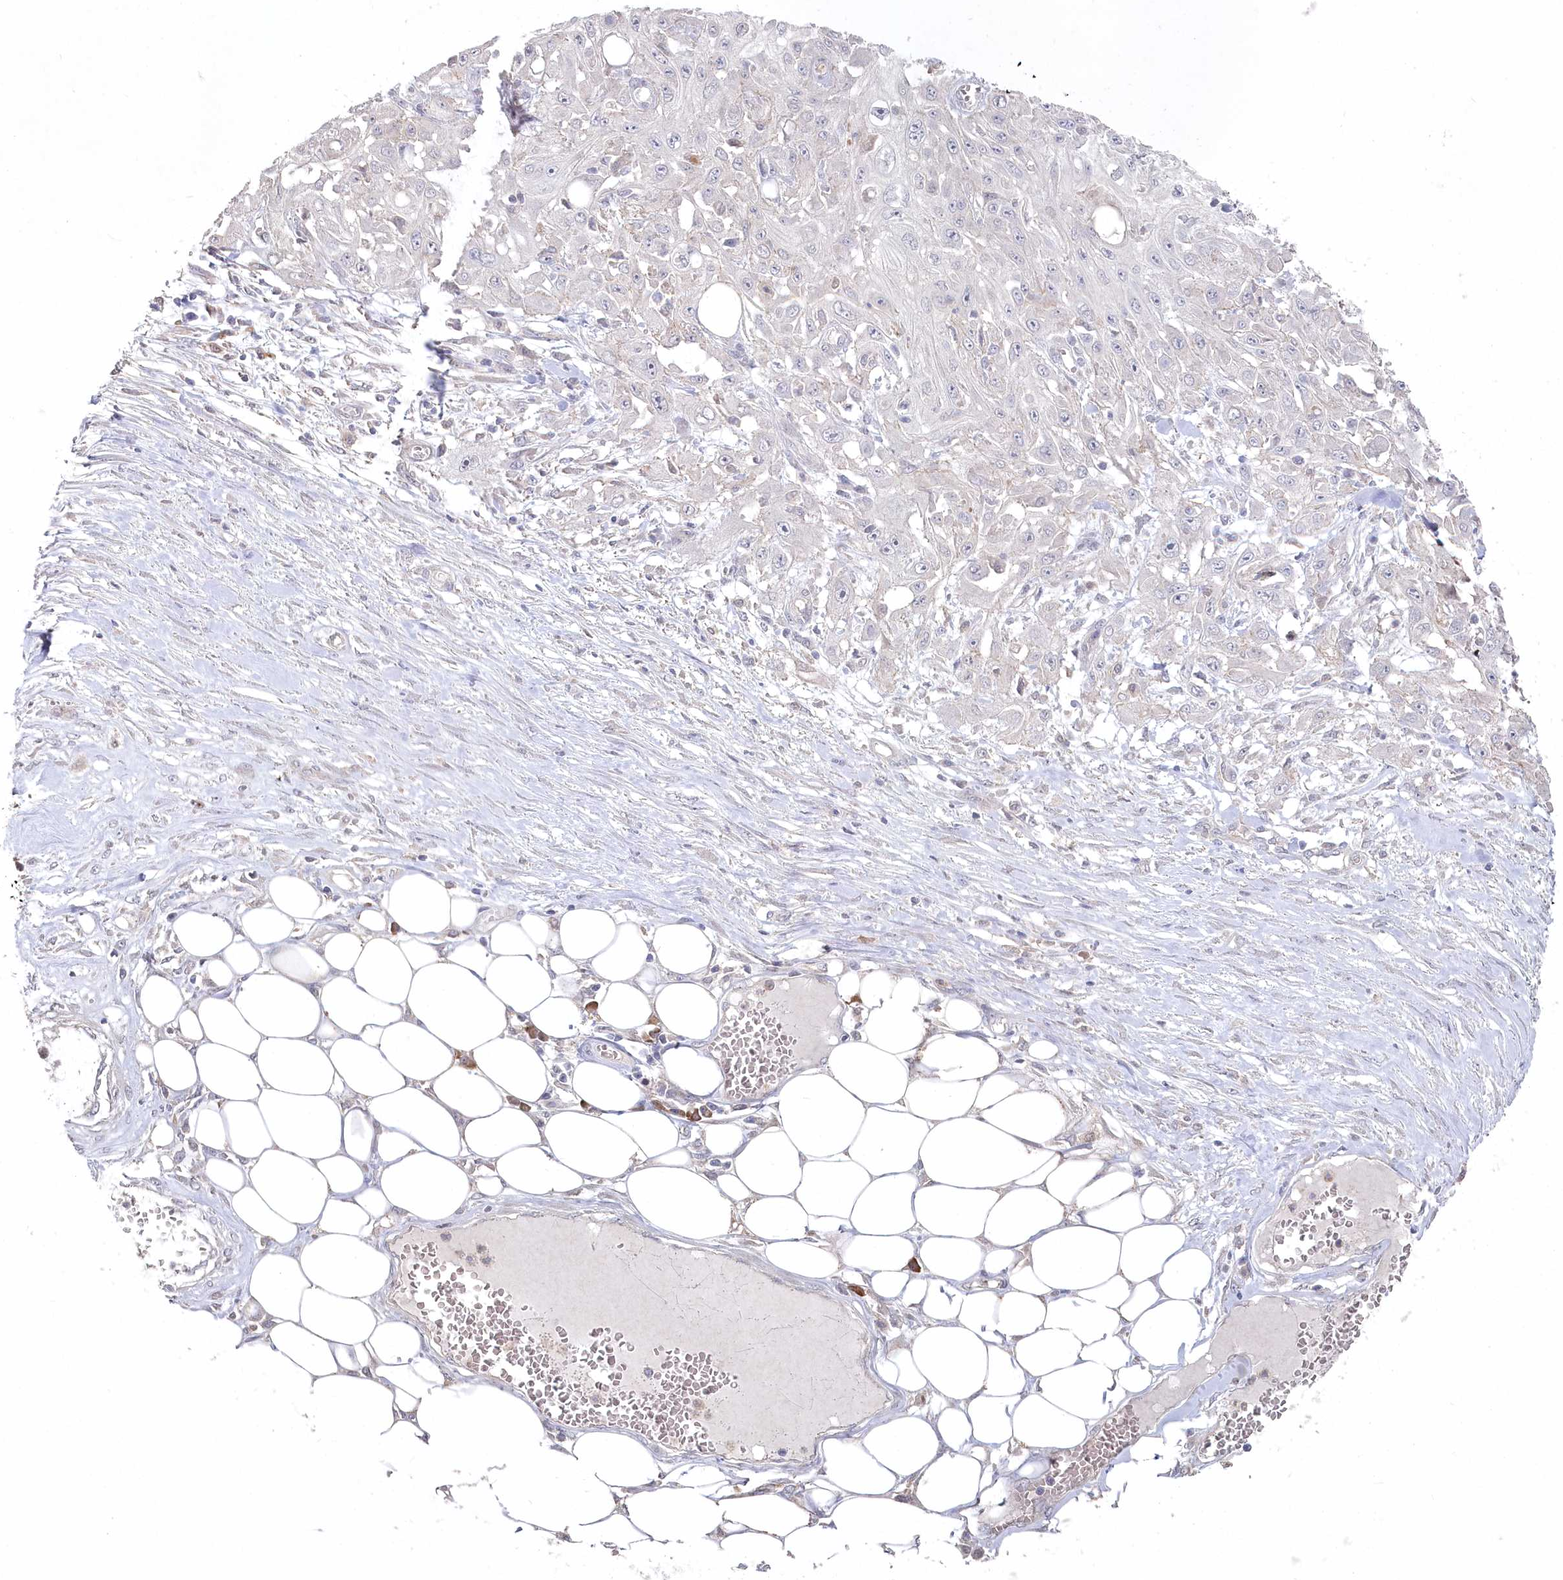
{"staining": {"intensity": "negative", "quantity": "none", "location": "none"}, "tissue": "skin cancer", "cell_type": "Tumor cells", "image_type": "cancer", "snomed": [{"axis": "morphology", "description": "Squamous cell carcinoma, NOS"}, {"axis": "morphology", "description": "Squamous cell carcinoma, metastatic, NOS"}, {"axis": "topography", "description": "Skin"}, {"axis": "topography", "description": "Lymph node"}], "caption": "This is an immunohistochemistry (IHC) photomicrograph of human skin cancer (metastatic squamous cell carcinoma). There is no staining in tumor cells.", "gene": "TGFBRAP1", "patient": {"sex": "male", "age": 75}}